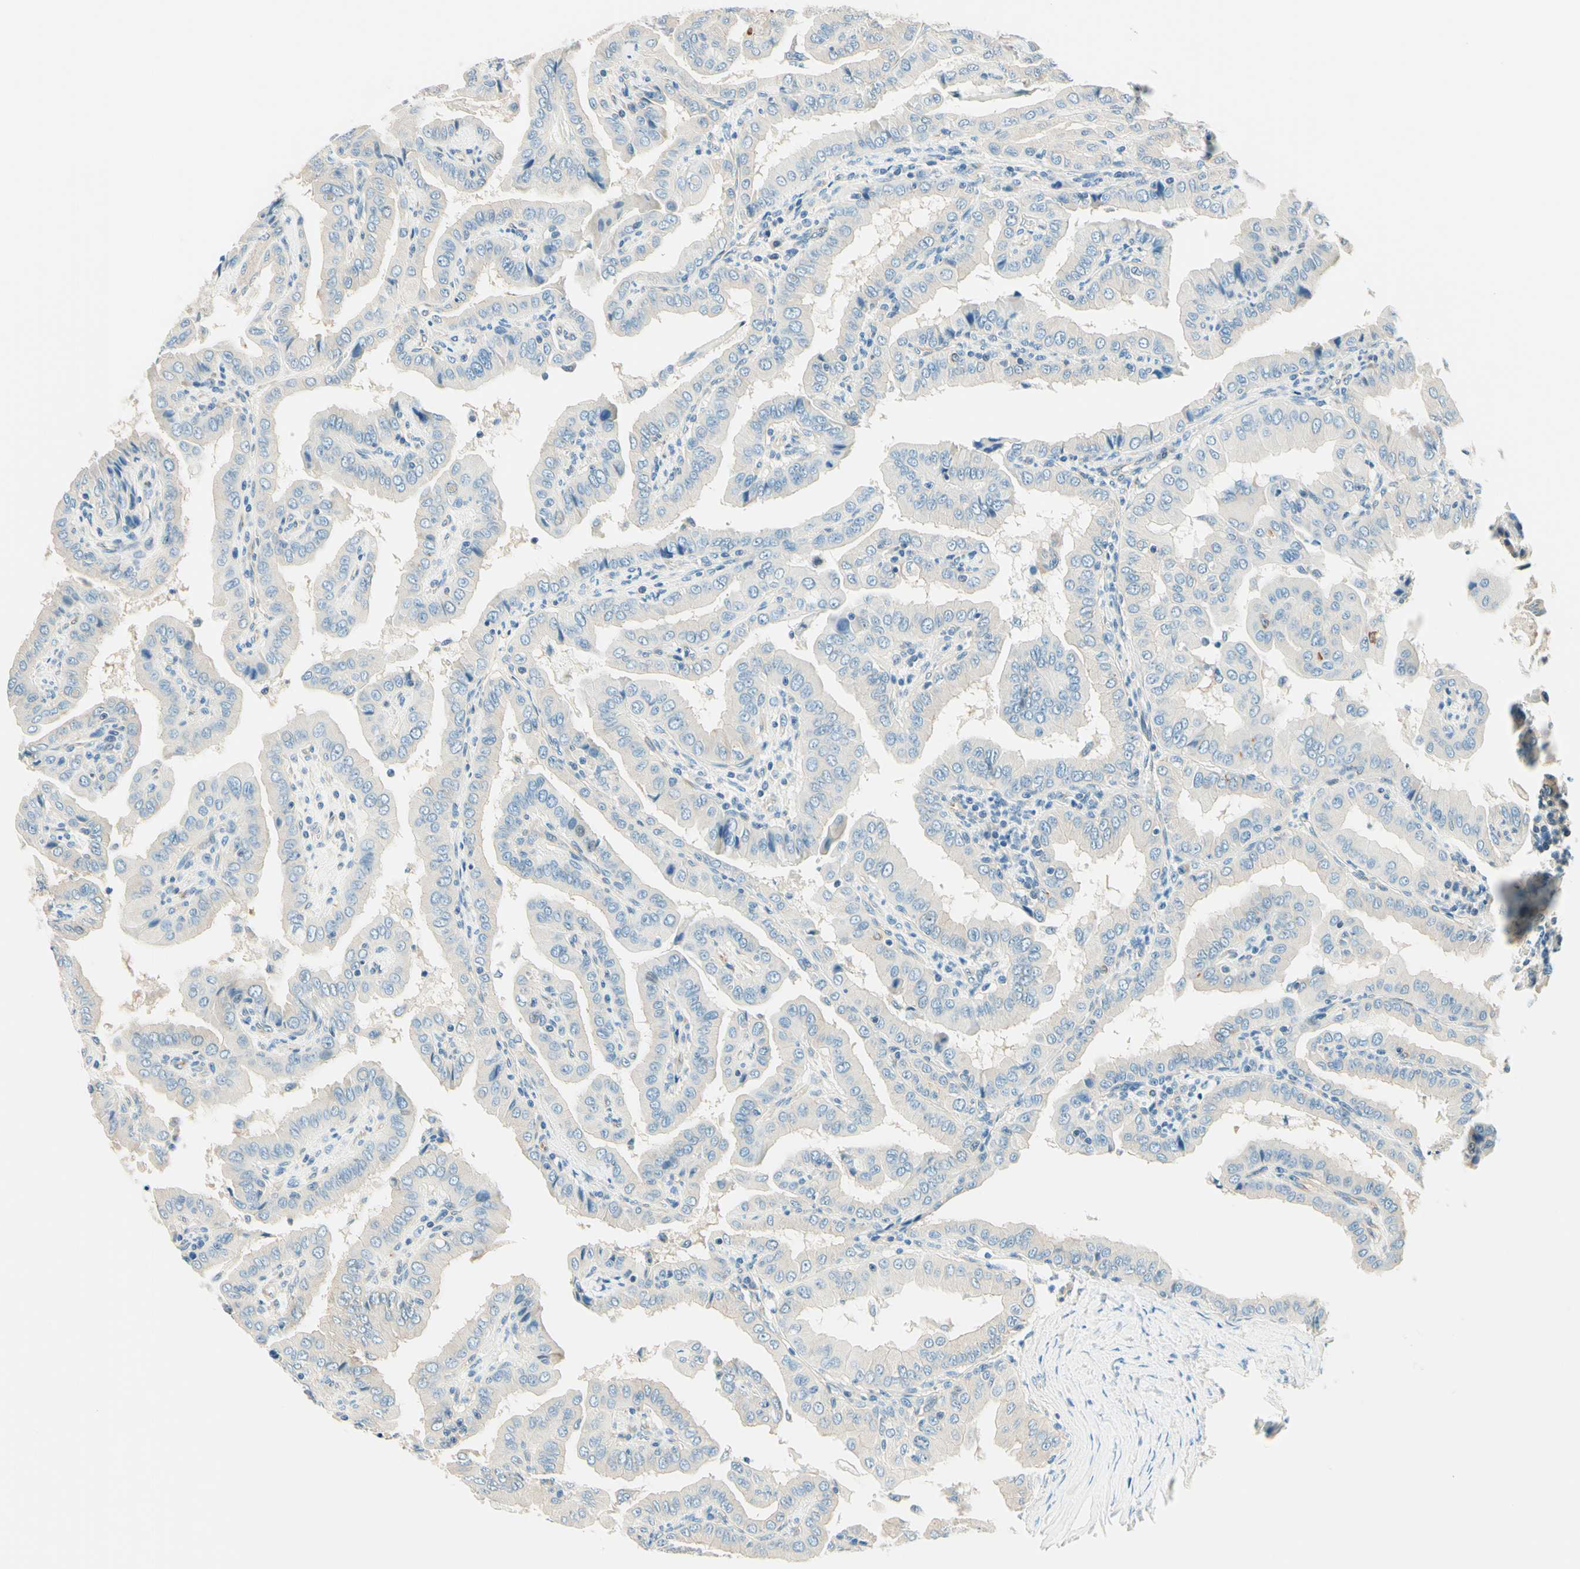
{"staining": {"intensity": "negative", "quantity": "none", "location": "none"}, "tissue": "thyroid cancer", "cell_type": "Tumor cells", "image_type": "cancer", "snomed": [{"axis": "morphology", "description": "Papillary adenocarcinoma, NOS"}, {"axis": "topography", "description": "Thyroid gland"}], "caption": "This image is of thyroid cancer stained with immunohistochemistry to label a protein in brown with the nuclei are counter-stained blue. There is no staining in tumor cells.", "gene": "TAOK2", "patient": {"sex": "male", "age": 33}}